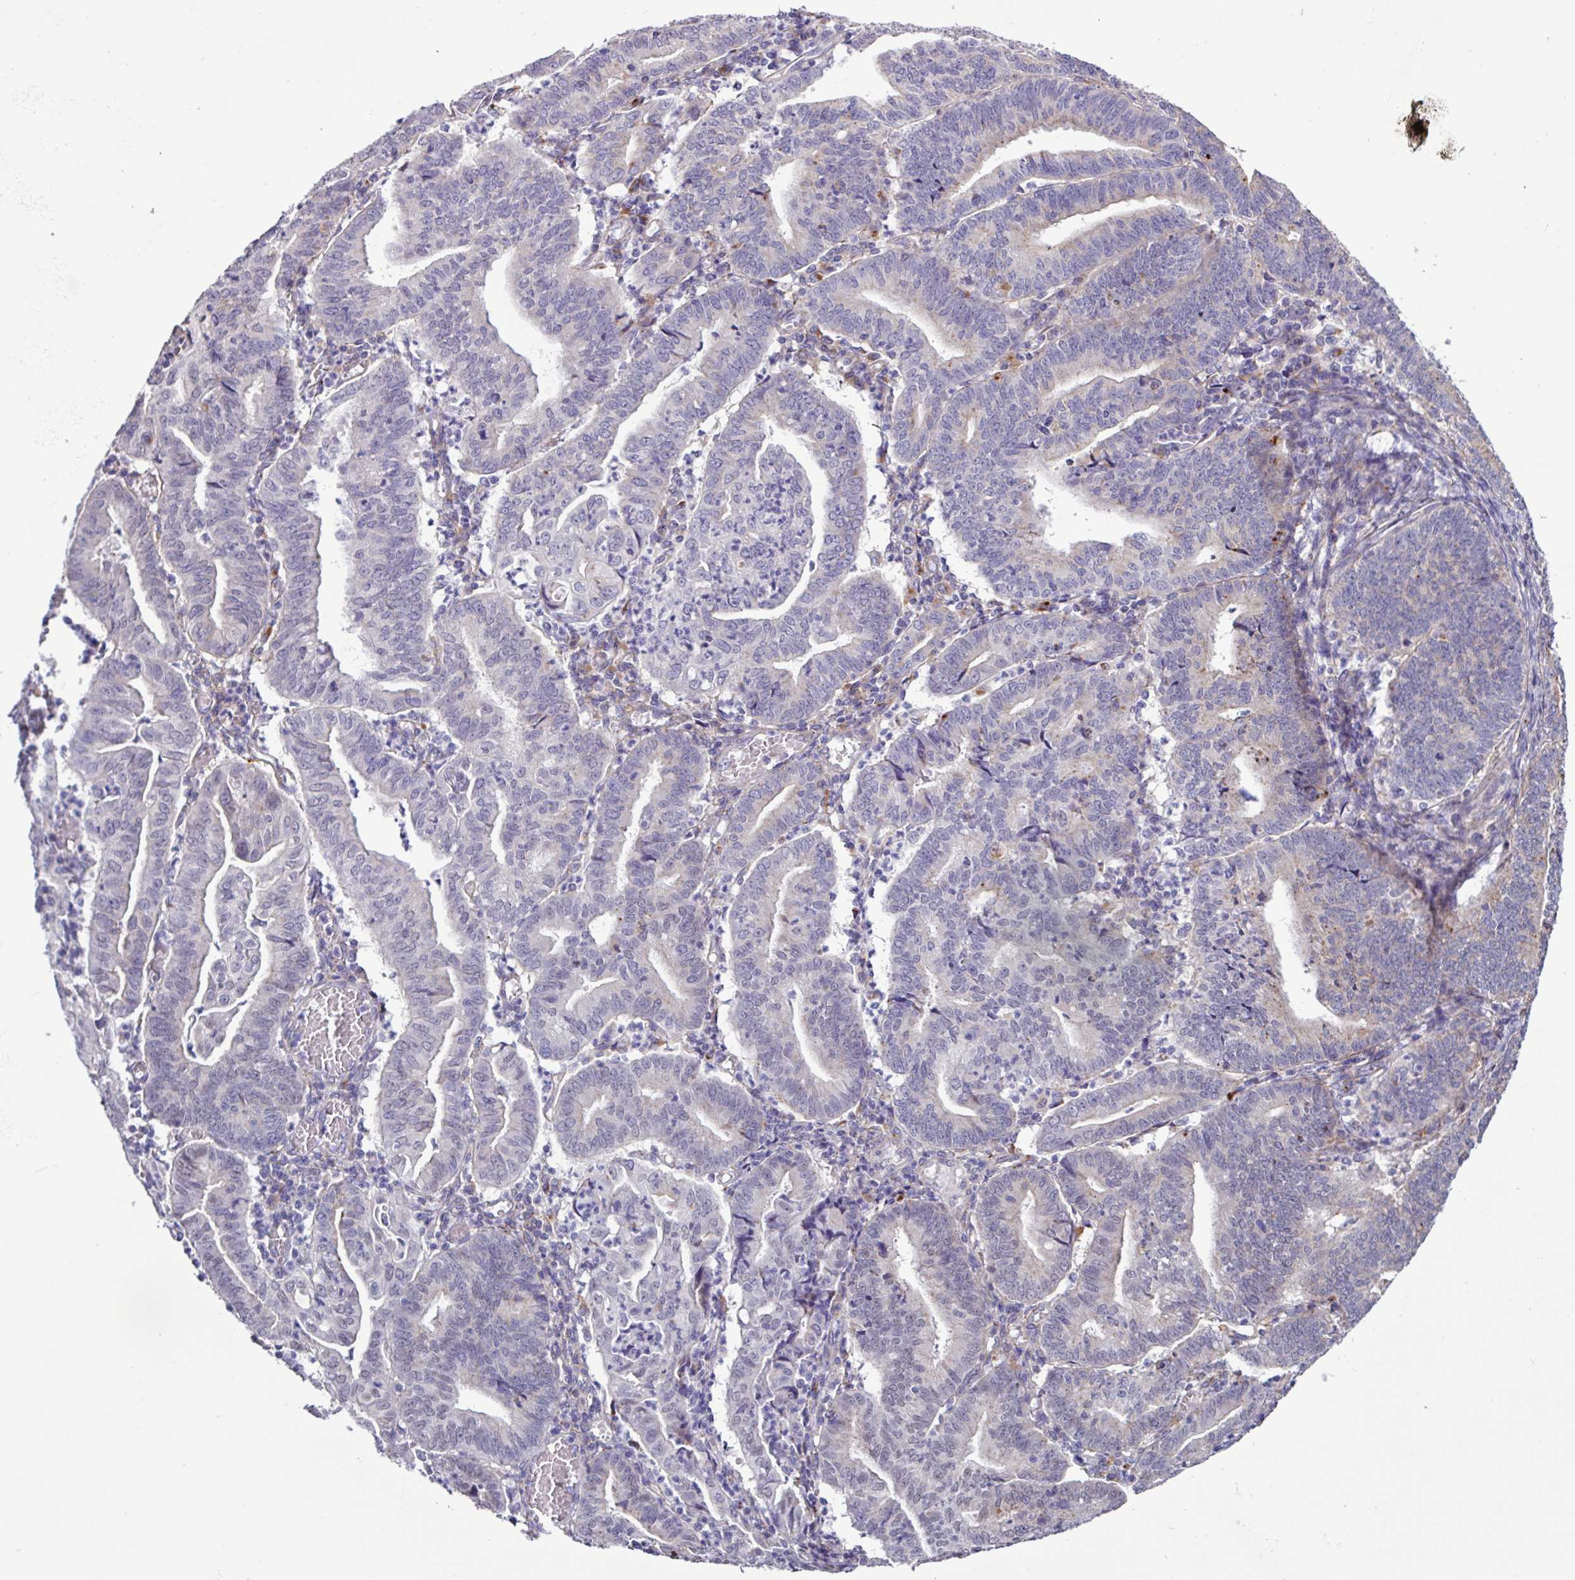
{"staining": {"intensity": "negative", "quantity": "none", "location": "none"}, "tissue": "endometrial cancer", "cell_type": "Tumor cells", "image_type": "cancer", "snomed": [{"axis": "morphology", "description": "Adenocarcinoma, NOS"}, {"axis": "topography", "description": "Endometrium"}], "caption": "DAB (3,3'-diaminobenzidine) immunohistochemical staining of adenocarcinoma (endometrial) displays no significant positivity in tumor cells.", "gene": "AMIGO2", "patient": {"sex": "female", "age": 60}}